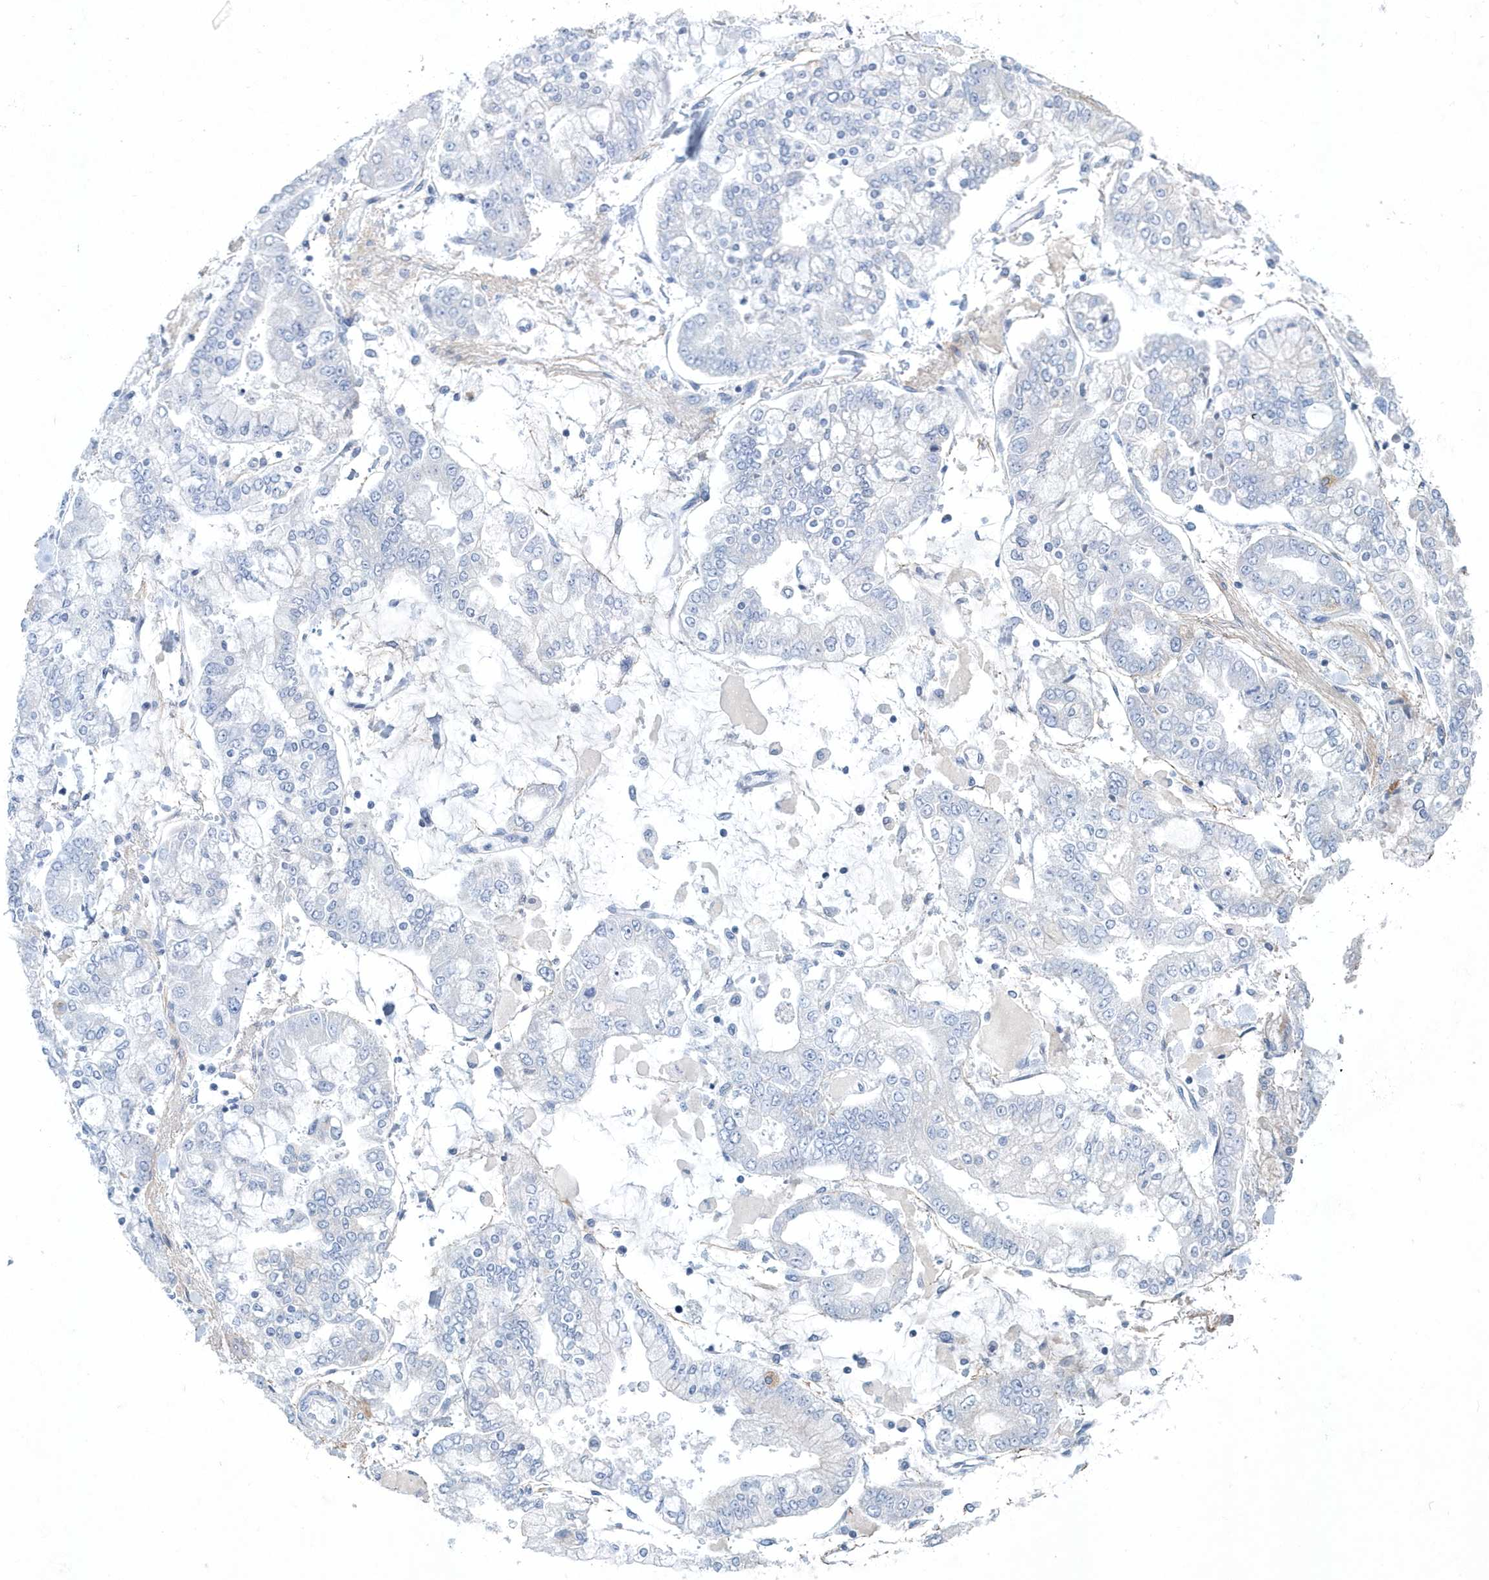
{"staining": {"intensity": "negative", "quantity": "none", "location": "none"}, "tissue": "stomach cancer", "cell_type": "Tumor cells", "image_type": "cancer", "snomed": [{"axis": "morphology", "description": "Normal tissue, NOS"}, {"axis": "morphology", "description": "Adenocarcinoma, NOS"}, {"axis": "topography", "description": "Stomach, upper"}, {"axis": "topography", "description": "Stomach"}], "caption": "Immunohistochemistry (IHC) histopathology image of neoplastic tissue: stomach cancer stained with DAB displays no significant protein positivity in tumor cells. (Brightfield microscopy of DAB immunohistochemistry (IHC) at high magnification).", "gene": "SPATA18", "patient": {"sex": "male", "age": 76}}